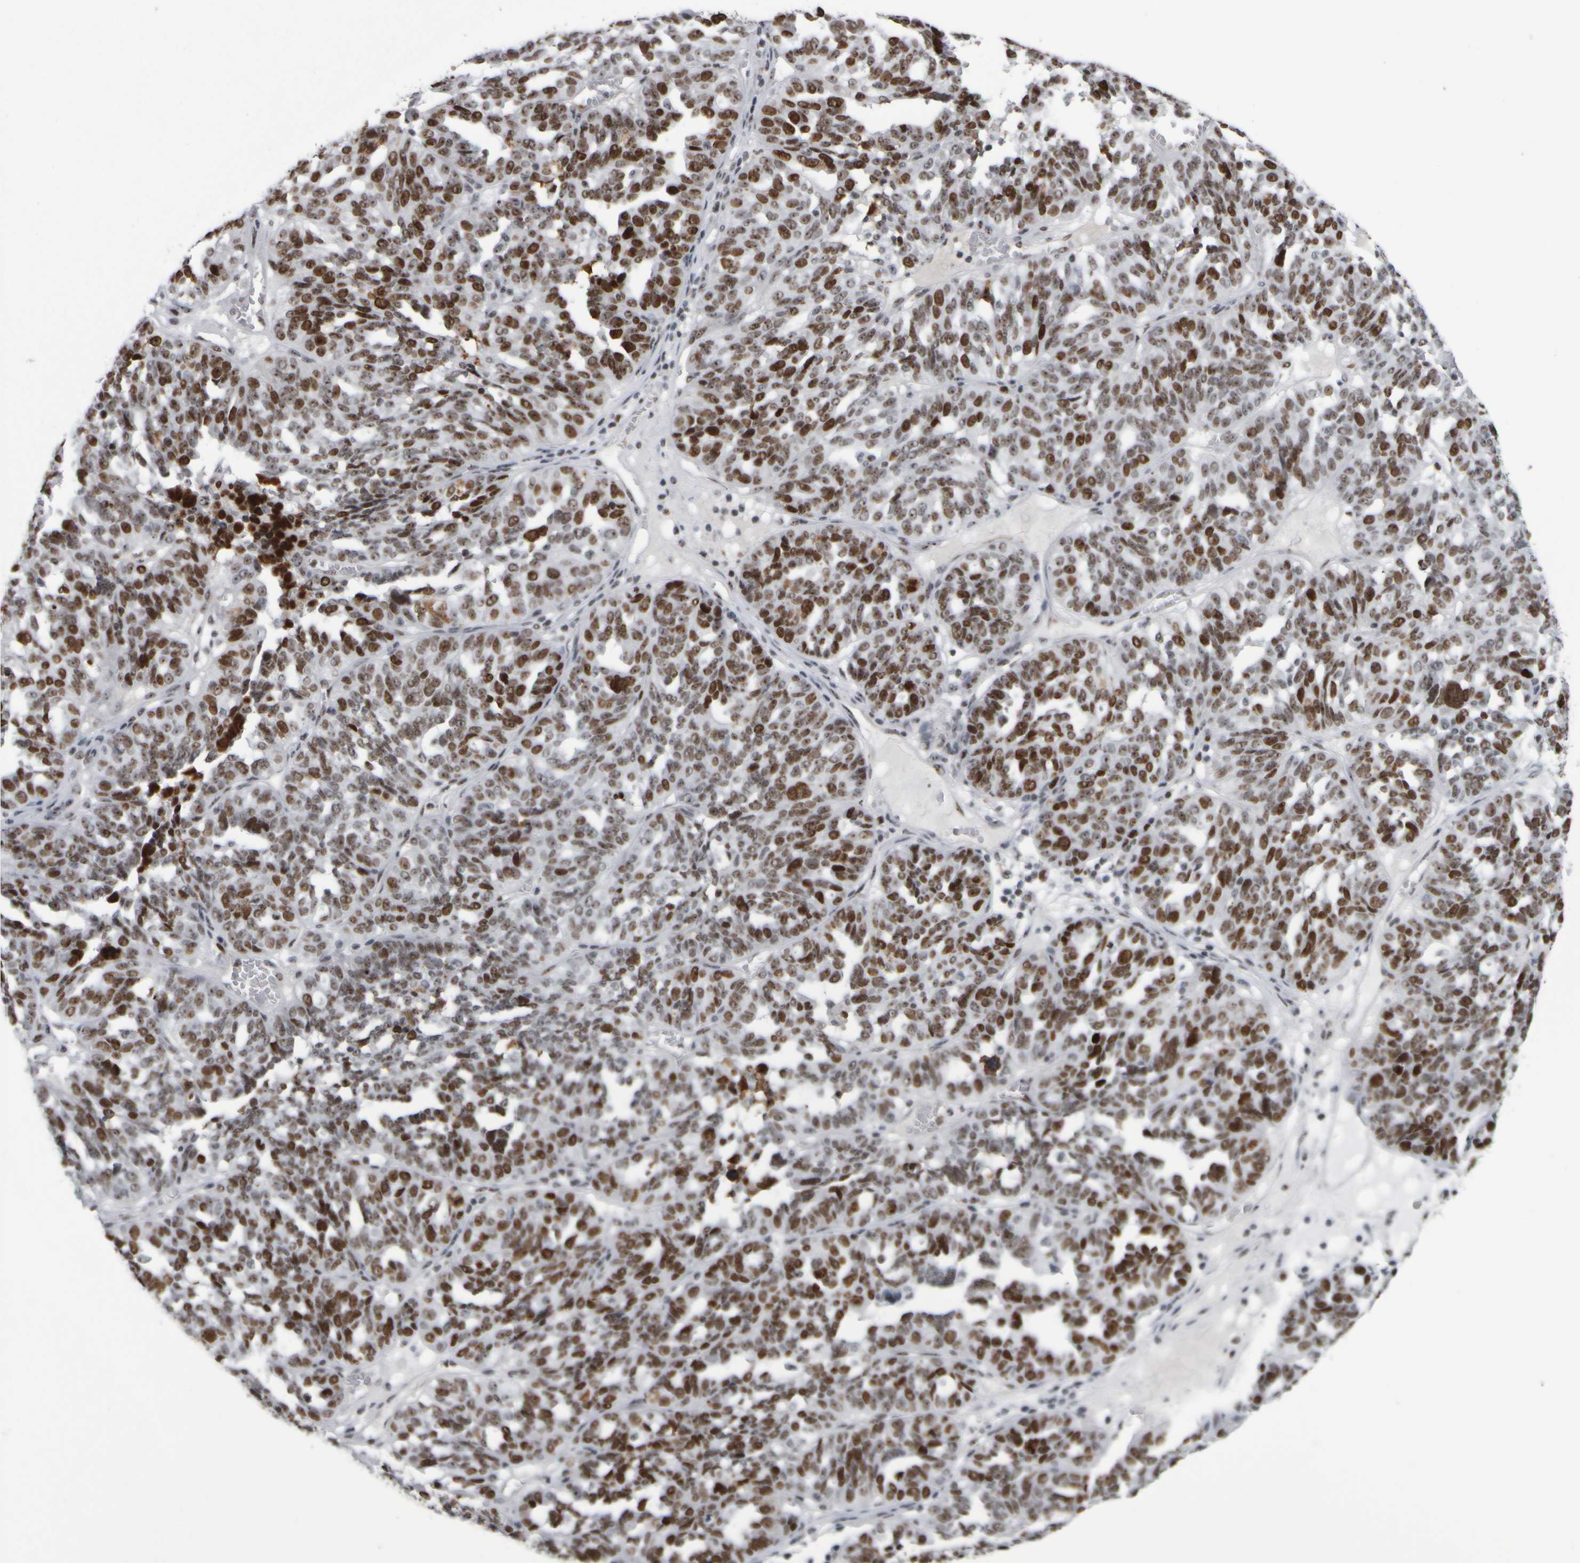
{"staining": {"intensity": "moderate", "quantity": ">75%", "location": "nuclear"}, "tissue": "ovarian cancer", "cell_type": "Tumor cells", "image_type": "cancer", "snomed": [{"axis": "morphology", "description": "Cystadenocarcinoma, serous, NOS"}, {"axis": "topography", "description": "Ovary"}], "caption": "Ovarian cancer stained with immunohistochemistry shows moderate nuclear staining in about >75% of tumor cells.", "gene": "TOP2B", "patient": {"sex": "female", "age": 59}}